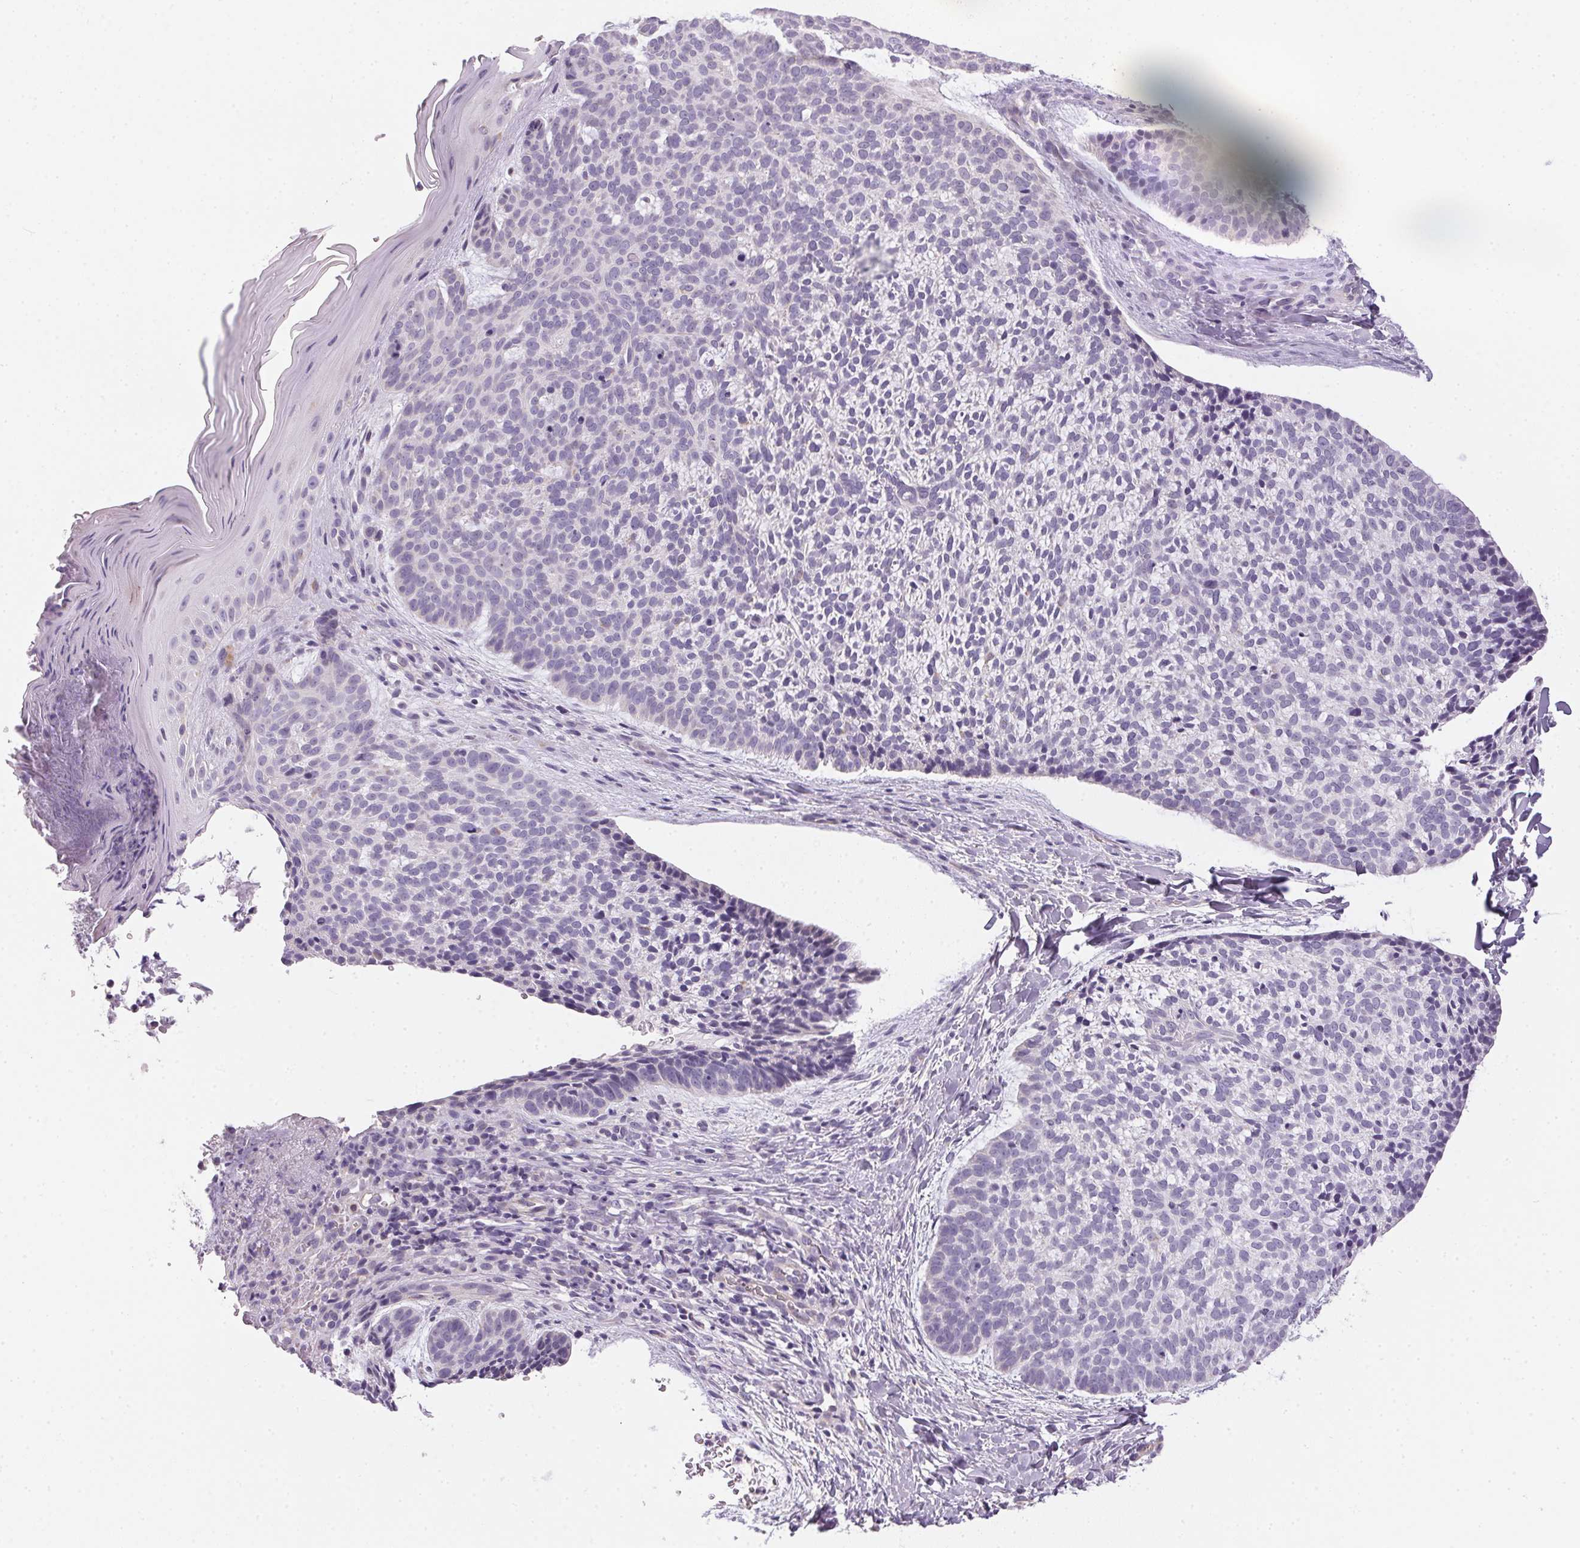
{"staining": {"intensity": "negative", "quantity": "none", "location": "none"}, "tissue": "skin cancer", "cell_type": "Tumor cells", "image_type": "cancer", "snomed": [{"axis": "morphology", "description": "Basal cell carcinoma"}, {"axis": "topography", "description": "Skin"}], "caption": "Protein analysis of skin basal cell carcinoma displays no significant positivity in tumor cells. (Brightfield microscopy of DAB (3,3'-diaminobenzidine) IHC at high magnification).", "gene": "SMYD1", "patient": {"sex": "male", "age": 64}}